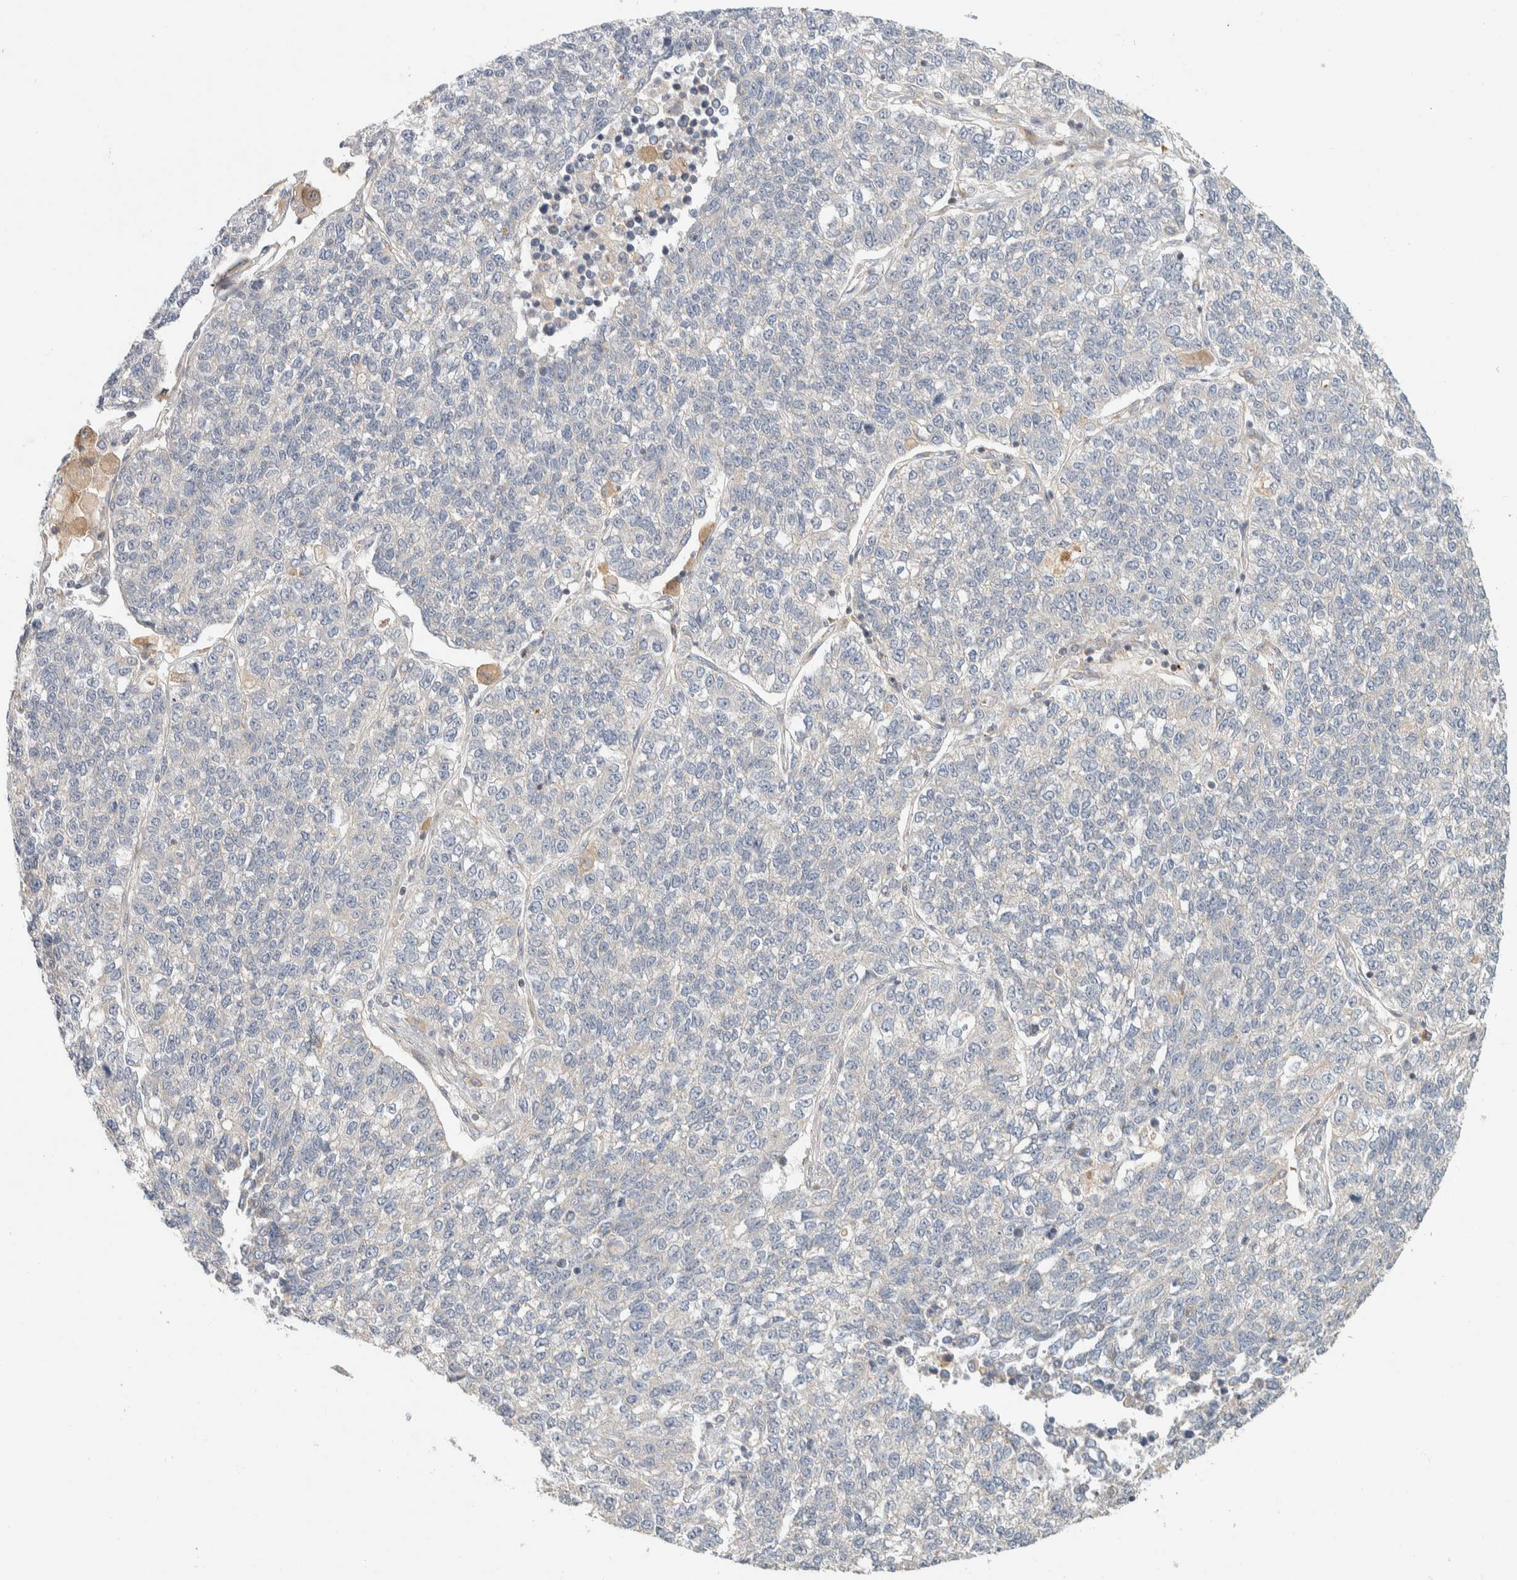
{"staining": {"intensity": "negative", "quantity": "none", "location": "none"}, "tissue": "lung cancer", "cell_type": "Tumor cells", "image_type": "cancer", "snomed": [{"axis": "morphology", "description": "Adenocarcinoma, NOS"}, {"axis": "topography", "description": "Lung"}], "caption": "Immunohistochemical staining of human adenocarcinoma (lung) shows no significant staining in tumor cells.", "gene": "KIF9", "patient": {"sex": "male", "age": 49}}